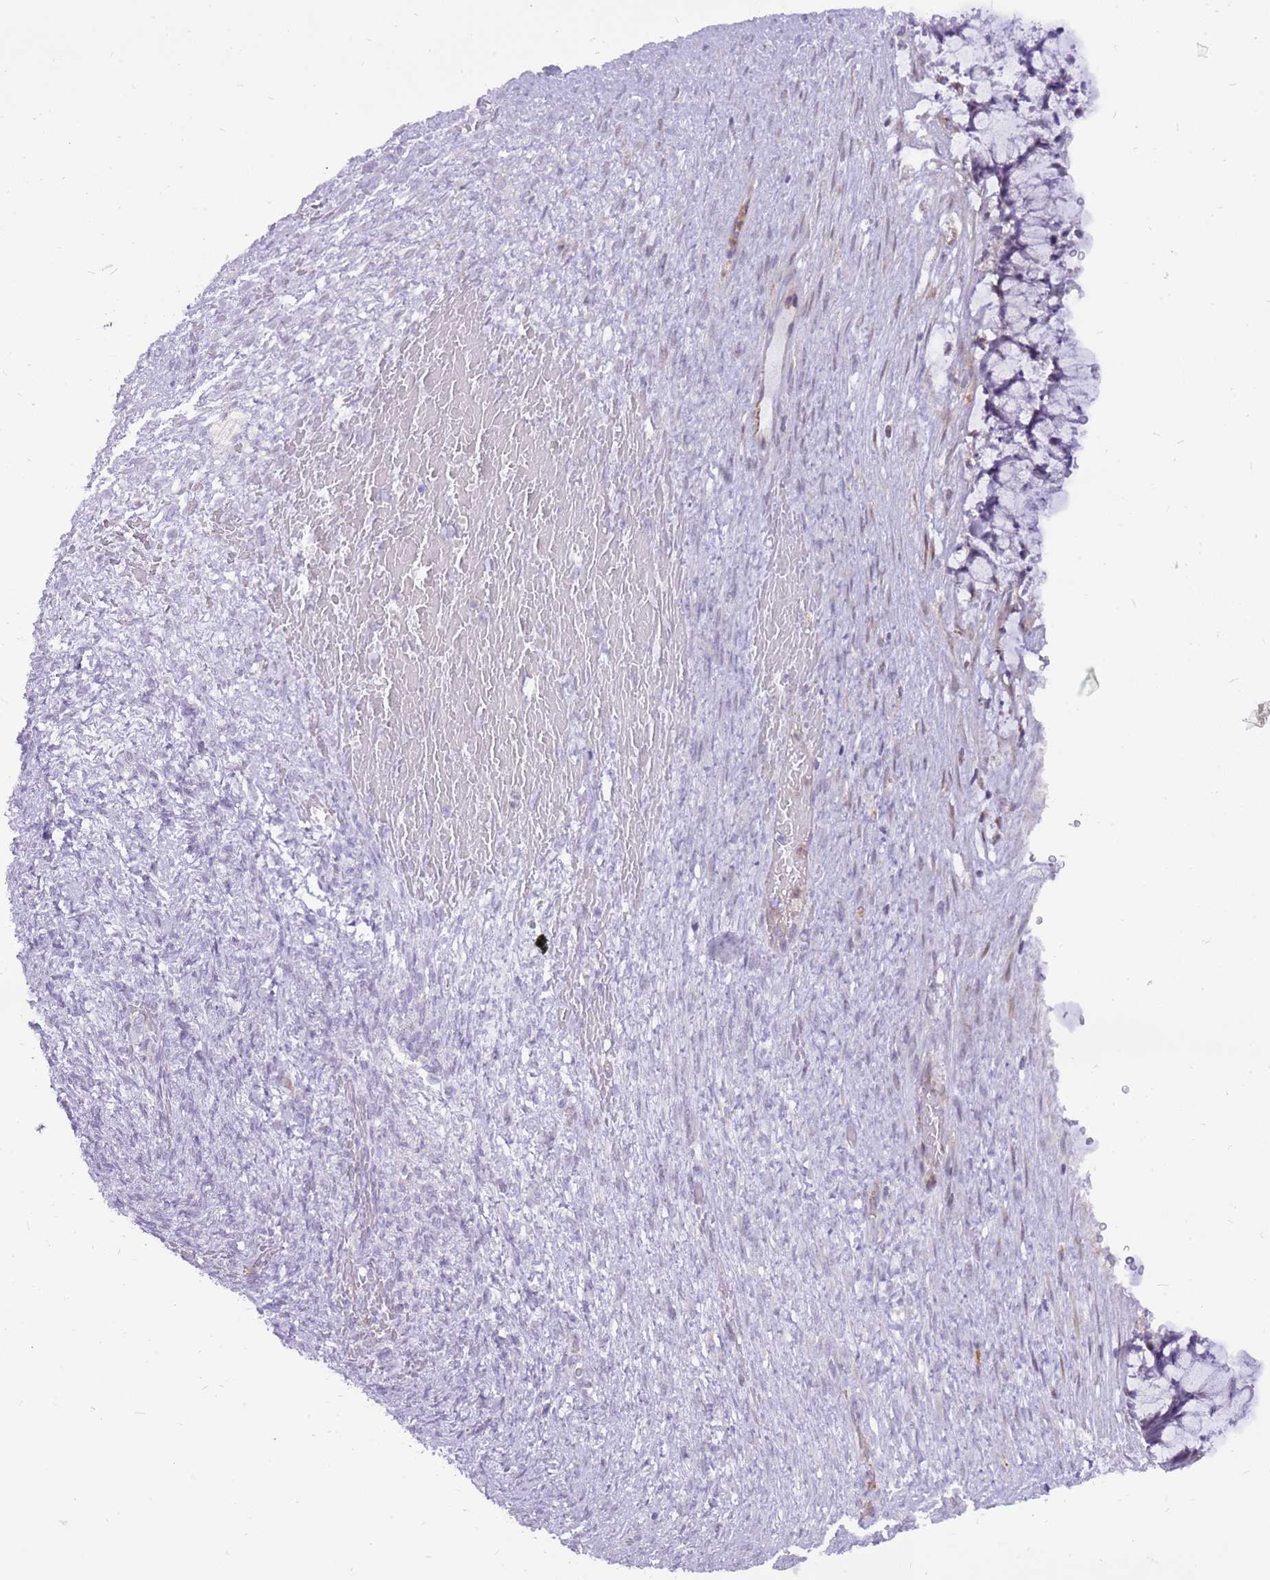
{"staining": {"intensity": "negative", "quantity": "none", "location": "none"}, "tissue": "ovarian cancer", "cell_type": "Tumor cells", "image_type": "cancer", "snomed": [{"axis": "morphology", "description": "Cystadenocarcinoma, mucinous, NOS"}, {"axis": "topography", "description": "Ovary"}], "caption": "High power microscopy image of an IHC photomicrograph of ovarian cancer, revealing no significant staining in tumor cells. The staining was performed using DAB (3,3'-diaminobenzidine) to visualize the protein expression in brown, while the nuclei were stained in blue with hematoxylin (Magnification: 20x).", "gene": "PCNX1", "patient": {"sex": "female", "age": 42}}